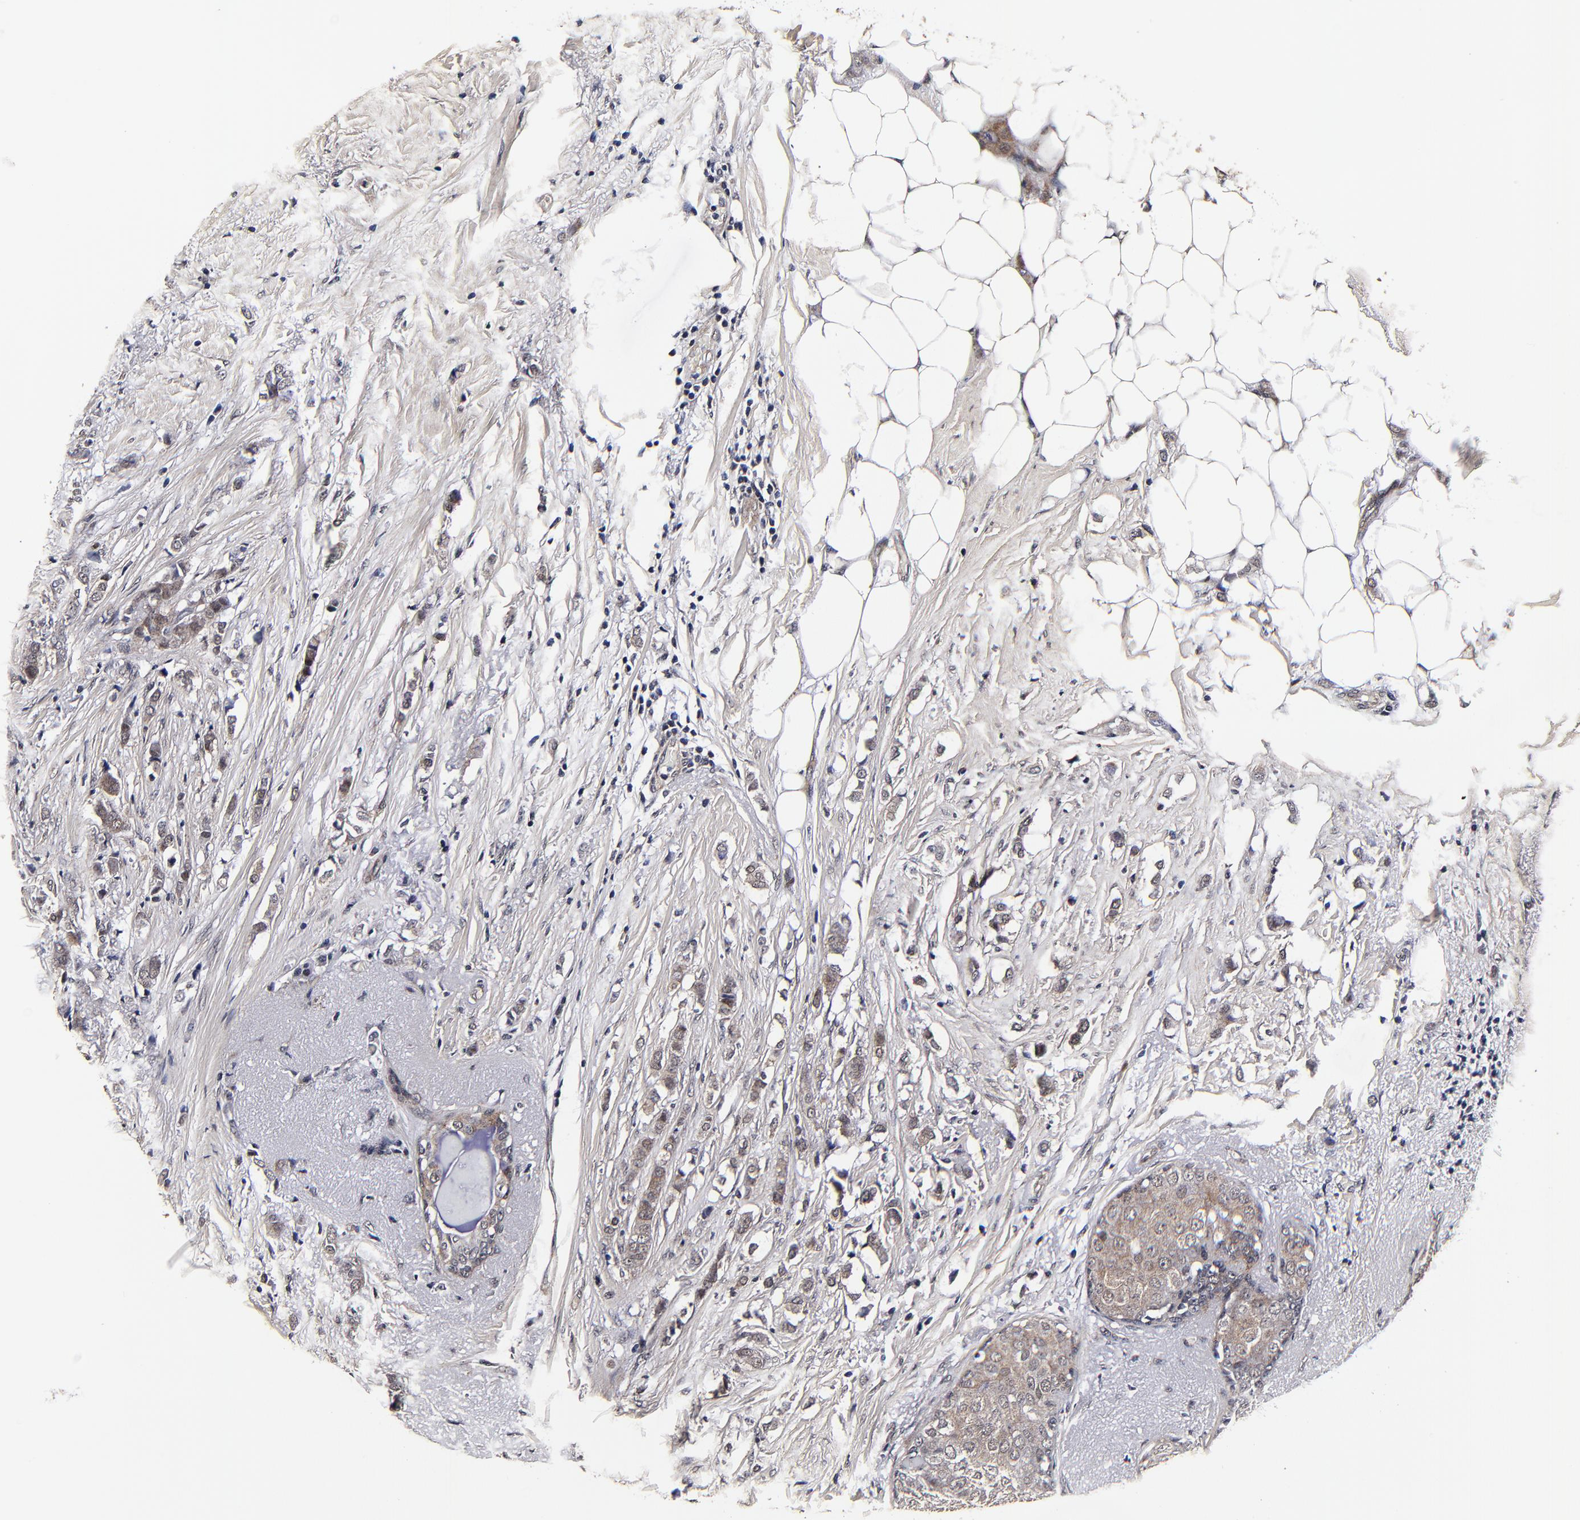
{"staining": {"intensity": "weak", "quantity": ">75%", "location": "cytoplasmic/membranous"}, "tissue": "breast cancer", "cell_type": "Tumor cells", "image_type": "cancer", "snomed": [{"axis": "morphology", "description": "Lobular carcinoma"}, {"axis": "topography", "description": "Breast"}], "caption": "Human breast cancer (lobular carcinoma) stained with a protein marker reveals weak staining in tumor cells.", "gene": "MMP15", "patient": {"sex": "female", "age": 55}}